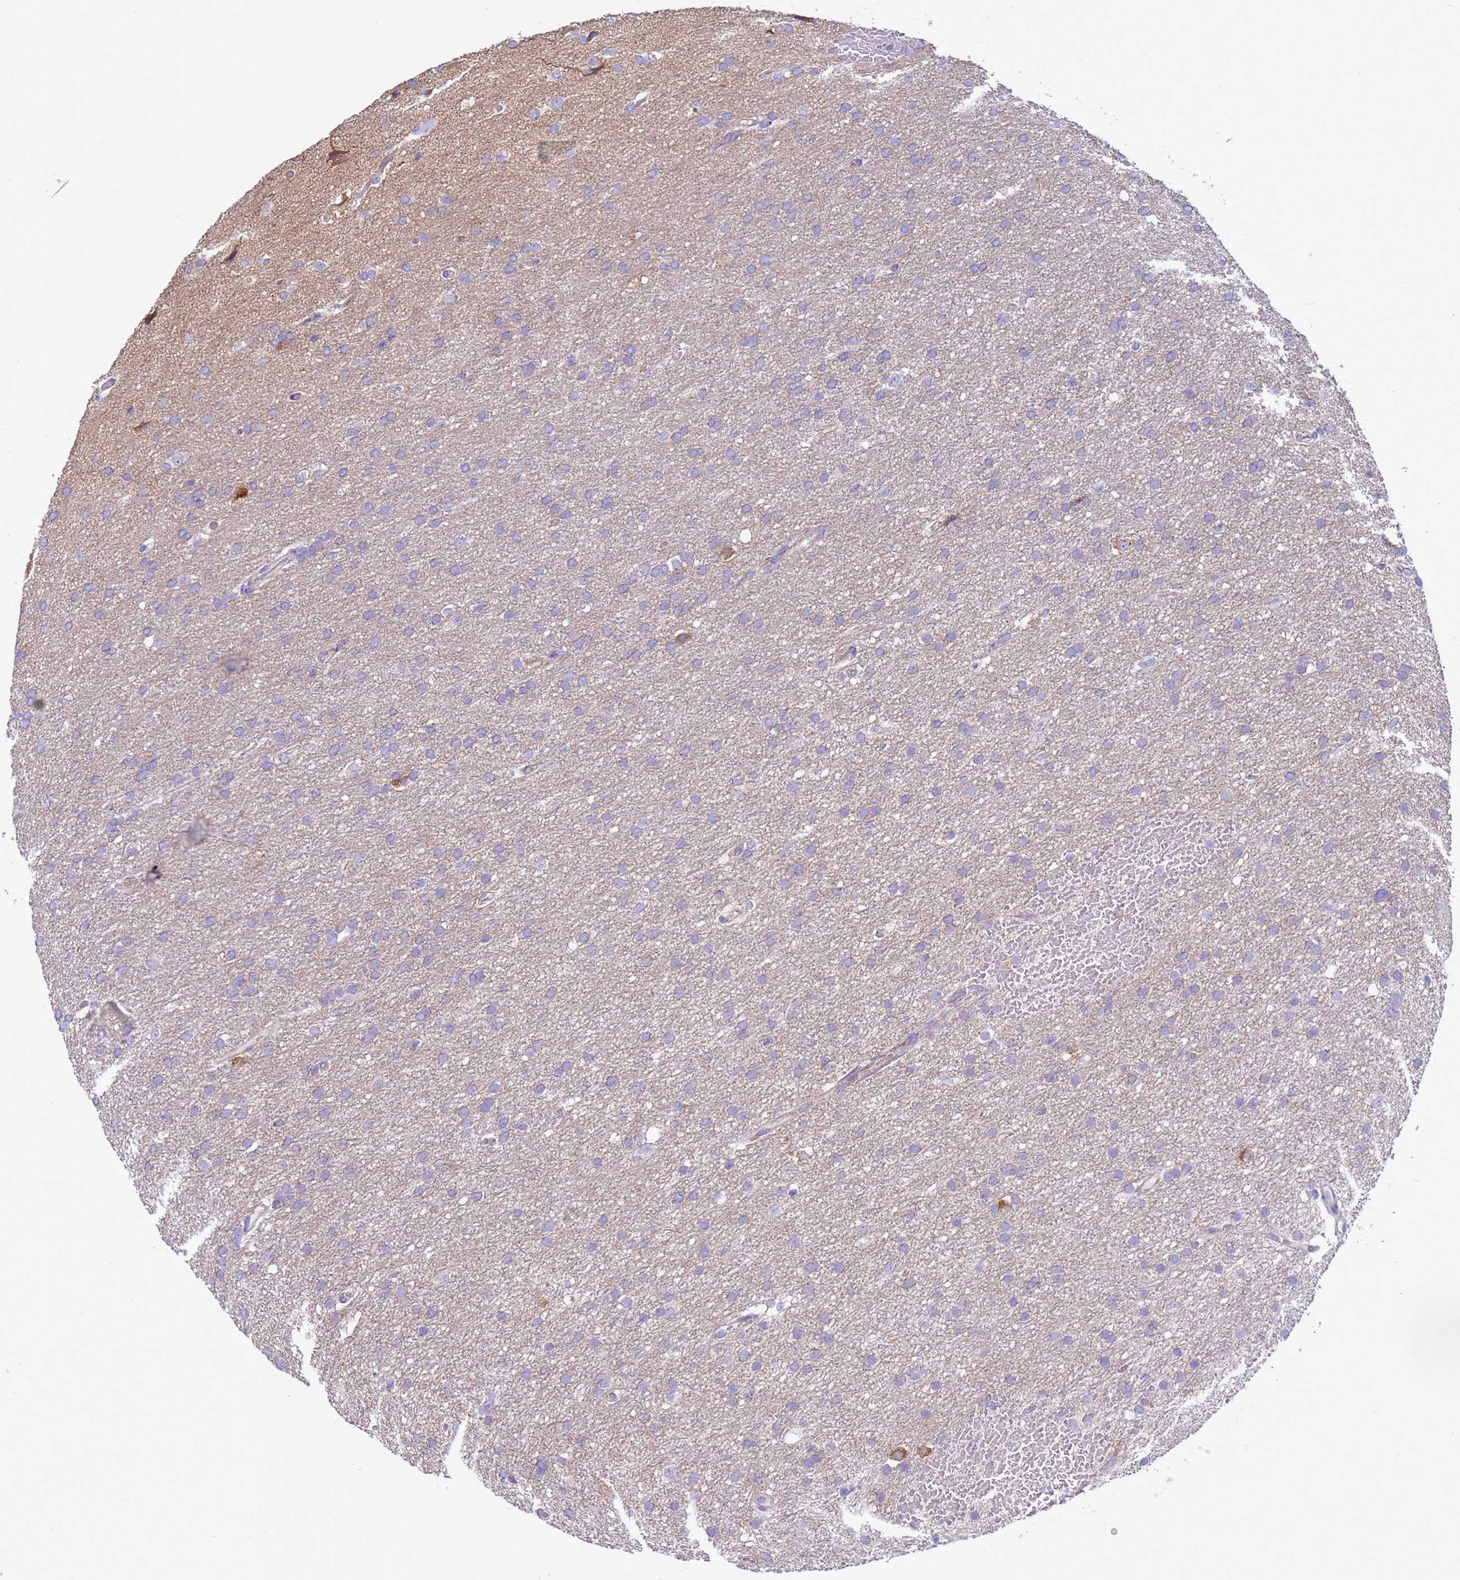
{"staining": {"intensity": "negative", "quantity": "none", "location": "none"}, "tissue": "glioma", "cell_type": "Tumor cells", "image_type": "cancer", "snomed": [{"axis": "morphology", "description": "Glioma, malignant, High grade"}, {"axis": "topography", "description": "Cerebral cortex"}], "caption": "This image is of glioma stained with immunohistochemistry (IHC) to label a protein in brown with the nuclei are counter-stained blue. There is no staining in tumor cells. Nuclei are stained in blue.", "gene": "NCALD", "patient": {"sex": "female", "age": 36}}